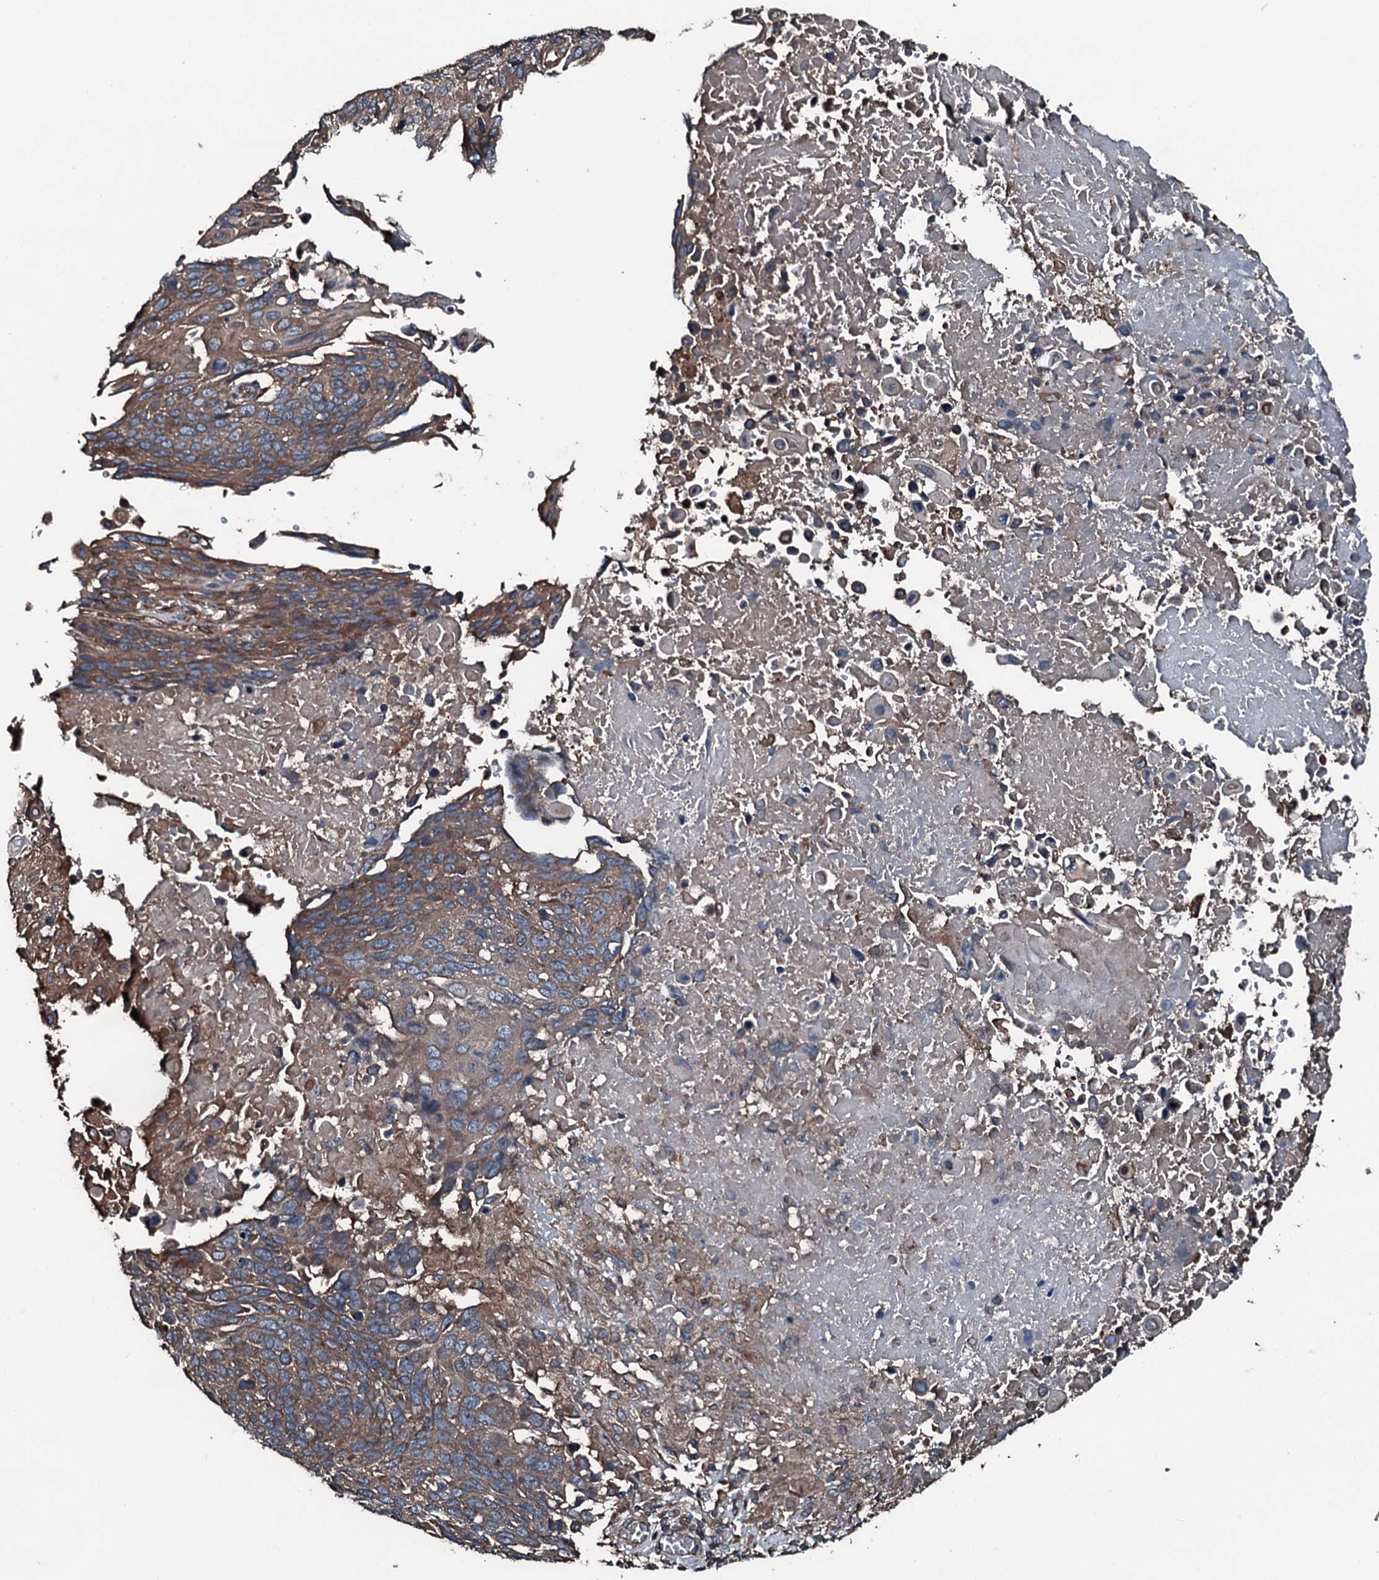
{"staining": {"intensity": "moderate", "quantity": ">75%", "location": "cytoplasmic/membranous"}, "tissue": "lung cancer", "cell_type": "Tumor cells", "image_type": "cancer", "snomed": [{"axis": "morphology", "description": "Squamous cell carcinoma, NOS"}, {"axis": "topography", "description": "Lung"}], "caption": "Protein staining exhibits moderate cytoplasmic/membranous expression in approximately >75% of tumor cells in squamous cell carcinoma (lung). Nuclei are stained in blue.", "gene": "AARS1", "patient": {"sex": "male", "age": 66}}